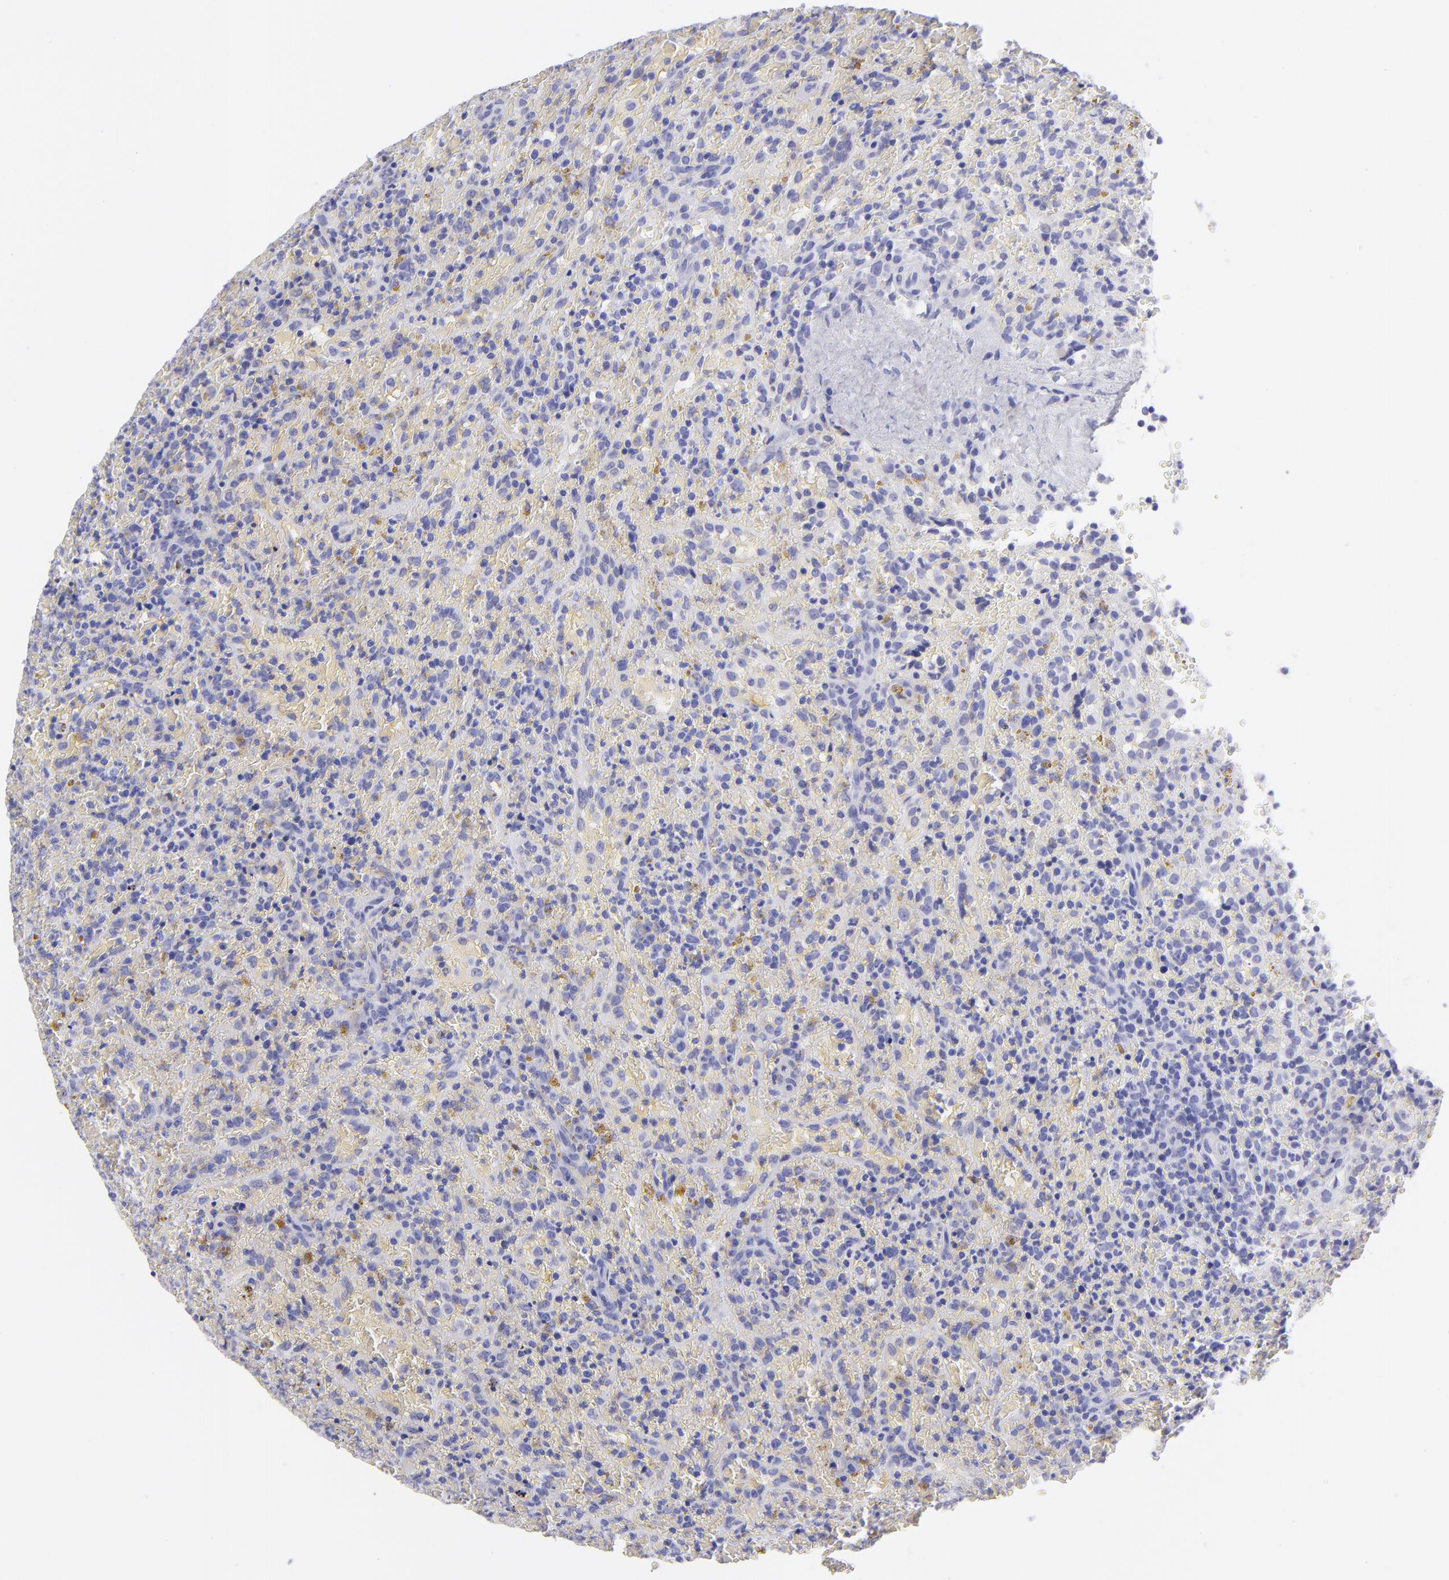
{"staining": {"intensity": "negative", "quantity": "none", "location": "none"}, "tissue": "lymphoma", "cell_type": "Tumor cells", "image_type": "cancer", "snomed": [{"axis": "morphology", "description": "Malignant lymphoma, non-Hodgkin's type, High grade"}, {"axis": "topography", "description": "Spleen"}, {"axis": "topography", "description": "Lymph node"}], "caption": "DAB immunohistochemical staining of lymphoma shows no significant positivity in tumor cells.", "gene": "SLC1A2", "patient": {"sex": "female", "age": 70}}